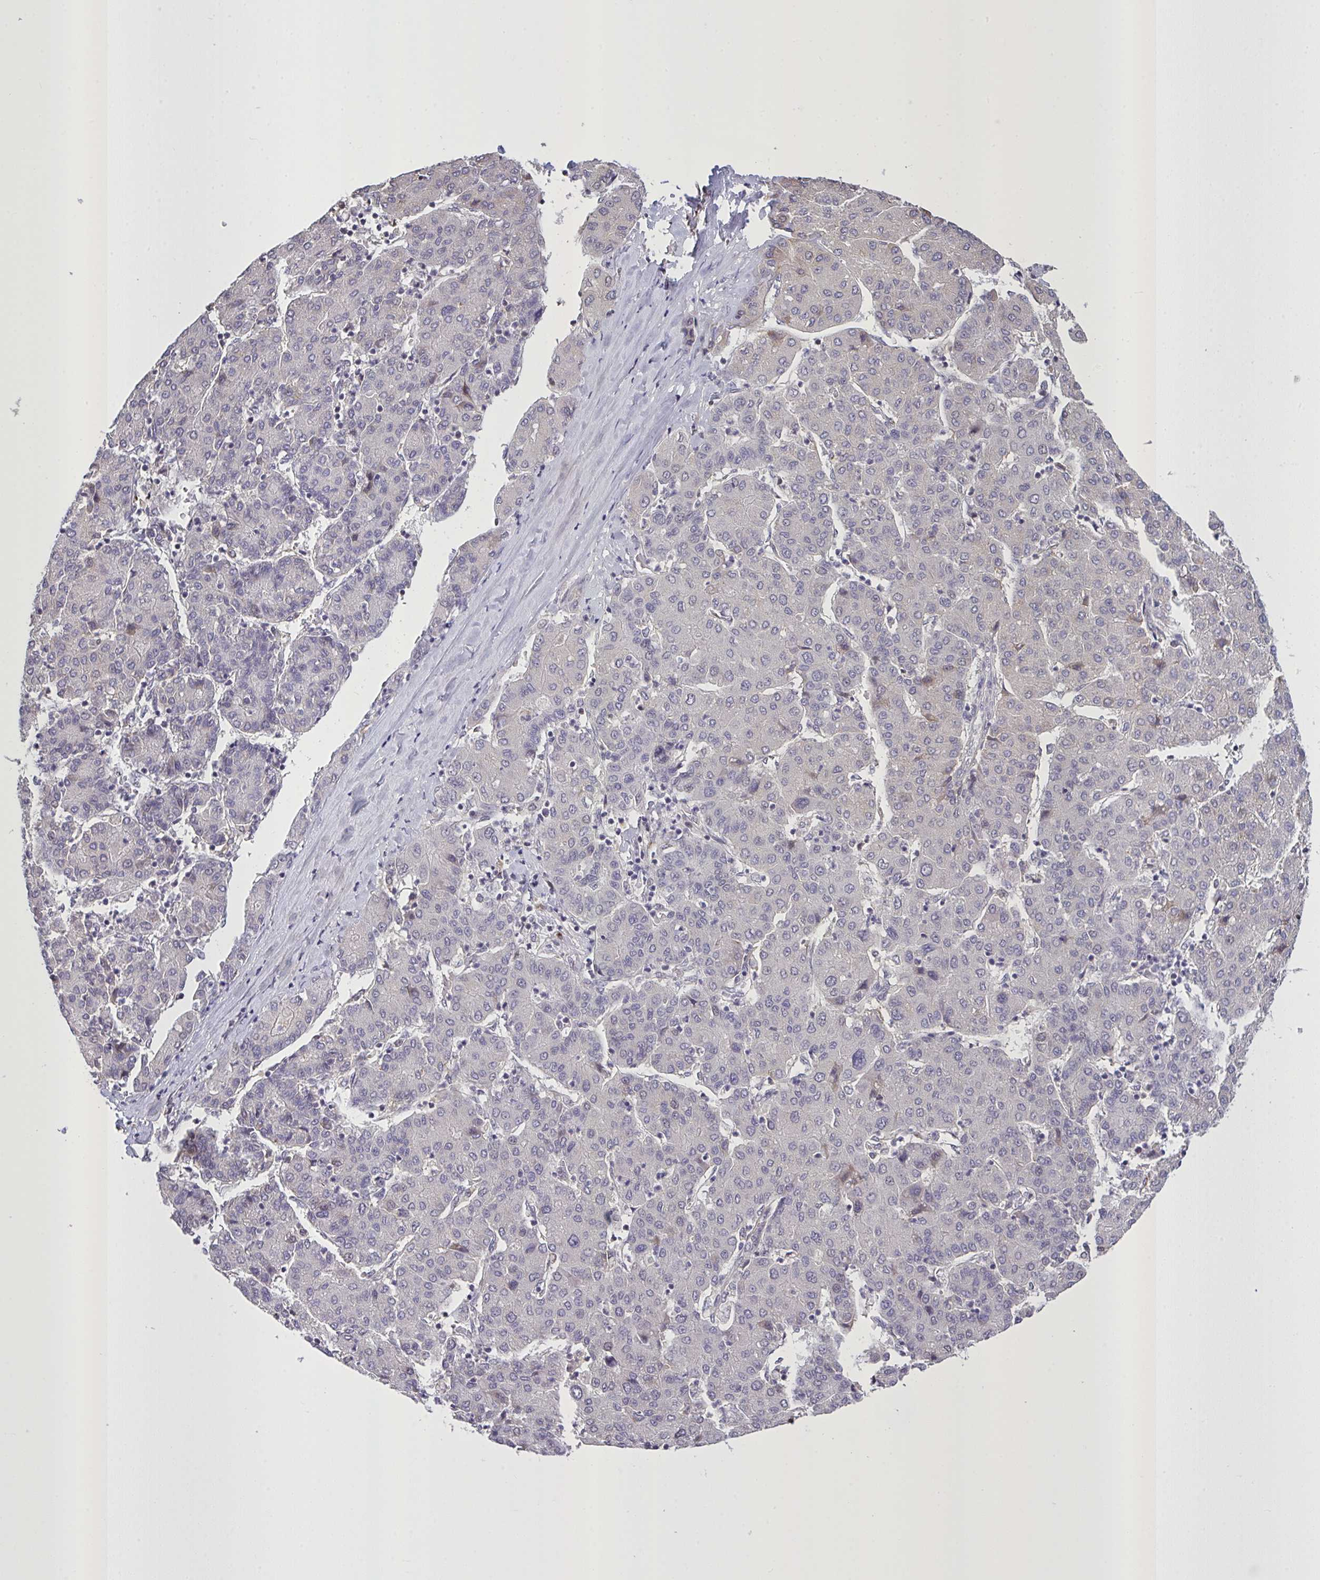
{"staining": {"intensity": "negative", "quantity": "none", "location": "none"}, "tissue": "liver cancer", "cell_type": "Tumor cells", "image_type": "cancer", "snomed": [{"axis": "morphology", "description": "Carcinoma, Hepatocellular, NOS"}, {"axis": "topography", "description": "Liver"}], "caption": "An image of human liver hepatocellular carcinoma is negative for staining in tumor cells. (IHC, brightfield microscopy, high magnification).", "gene": "MRGPRX2", "patient": {"sex": "male", "age": 65}}